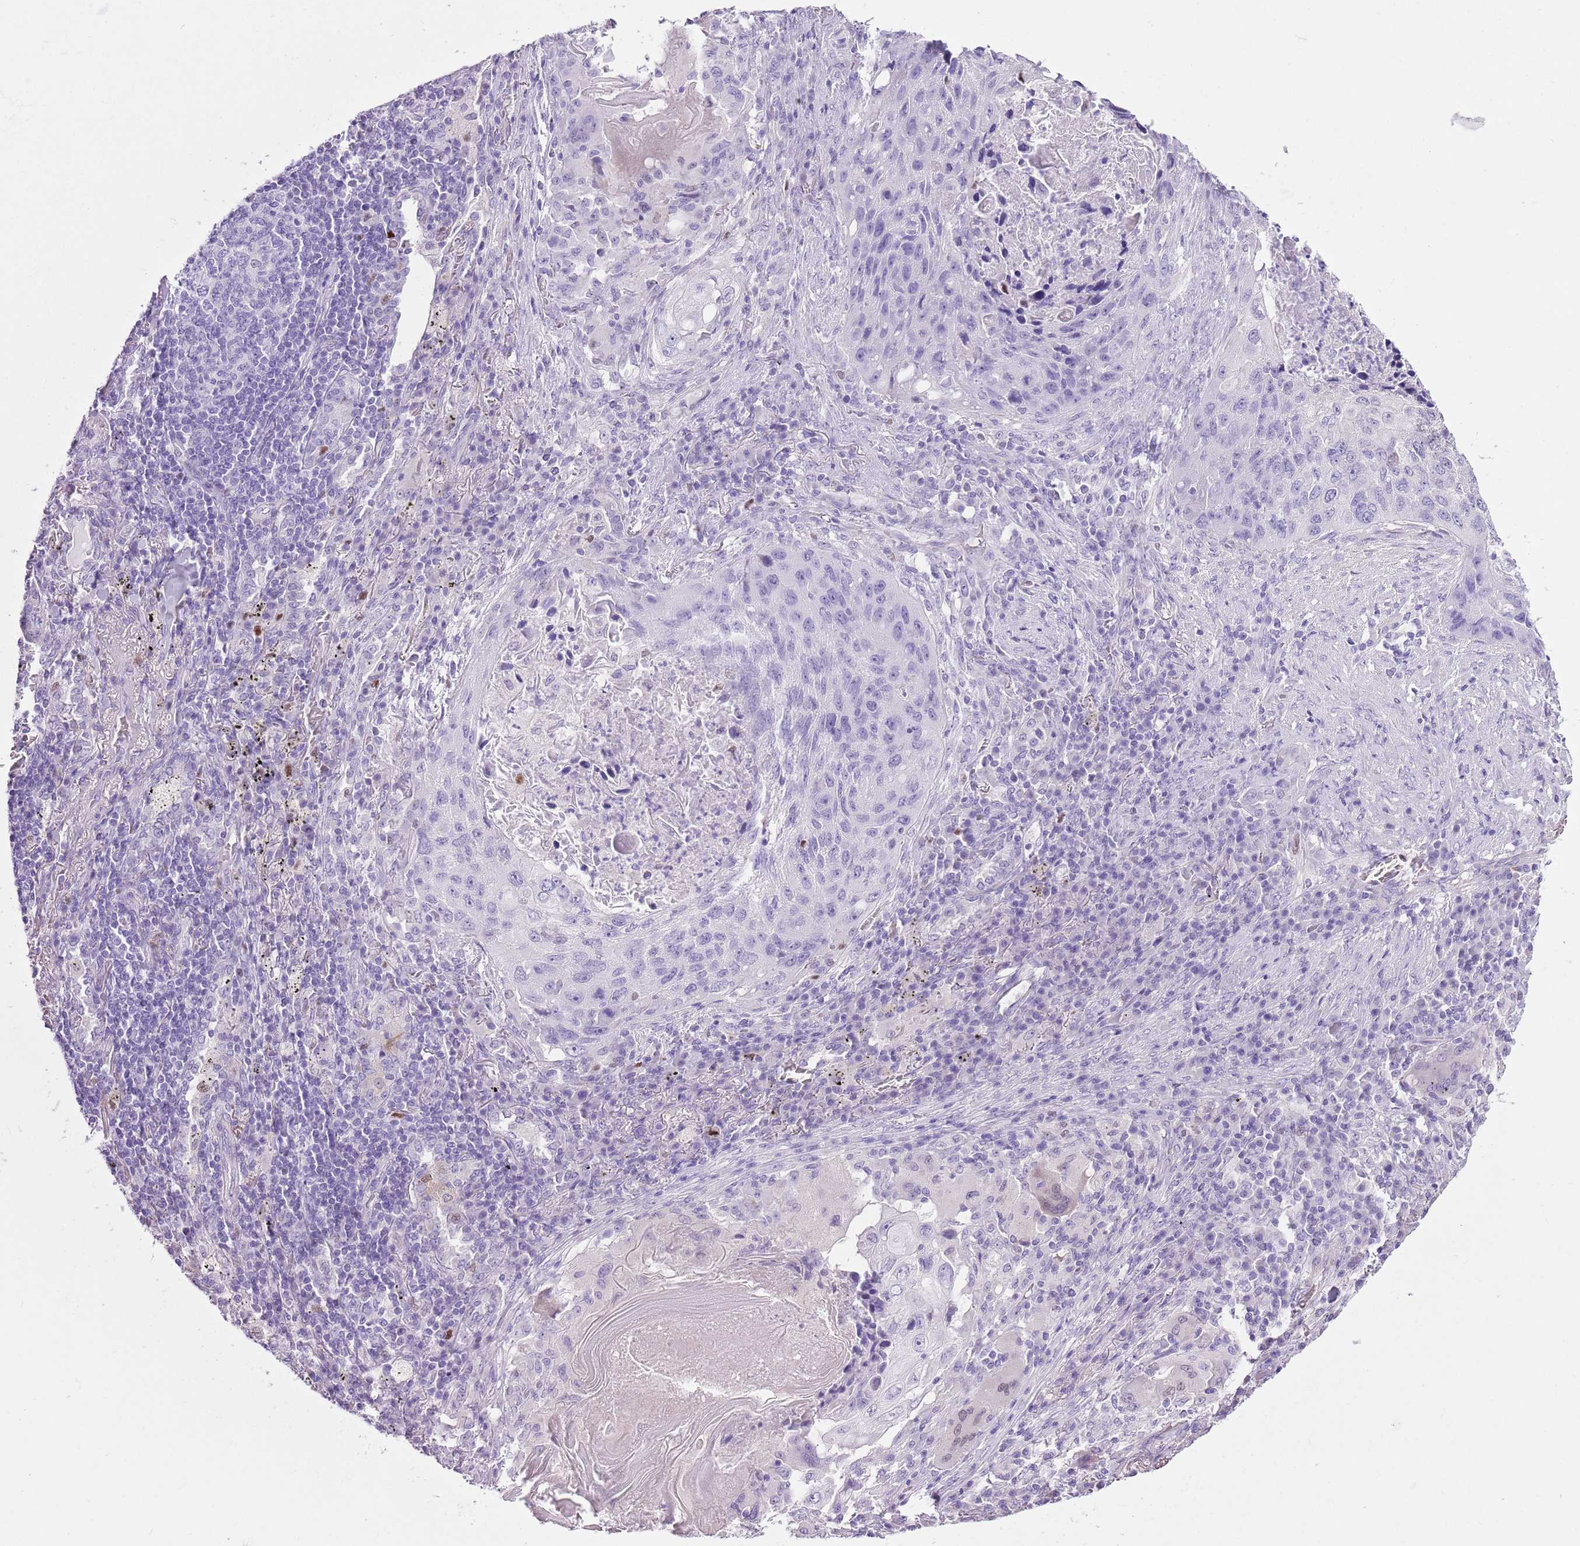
{"staining": {"intensity": "negative", "quantity": "none", "location": "none"}, "tissue": "lung cancer", "cell_type": "Tumor cells", "image_type": "cancer", "snomed": [{"axis": "morphology", "description": "Squamous cell carcinoma, NOS"}, {"axis": "topography", "description": "Lung"}], "caption": "Immunohistochemical staining of squamous cell carcinoma (lung) exhibits no significant staining in tumor cells.", "gene": "SLC7A14", "patient": {"sex": "female", "age": 63}}